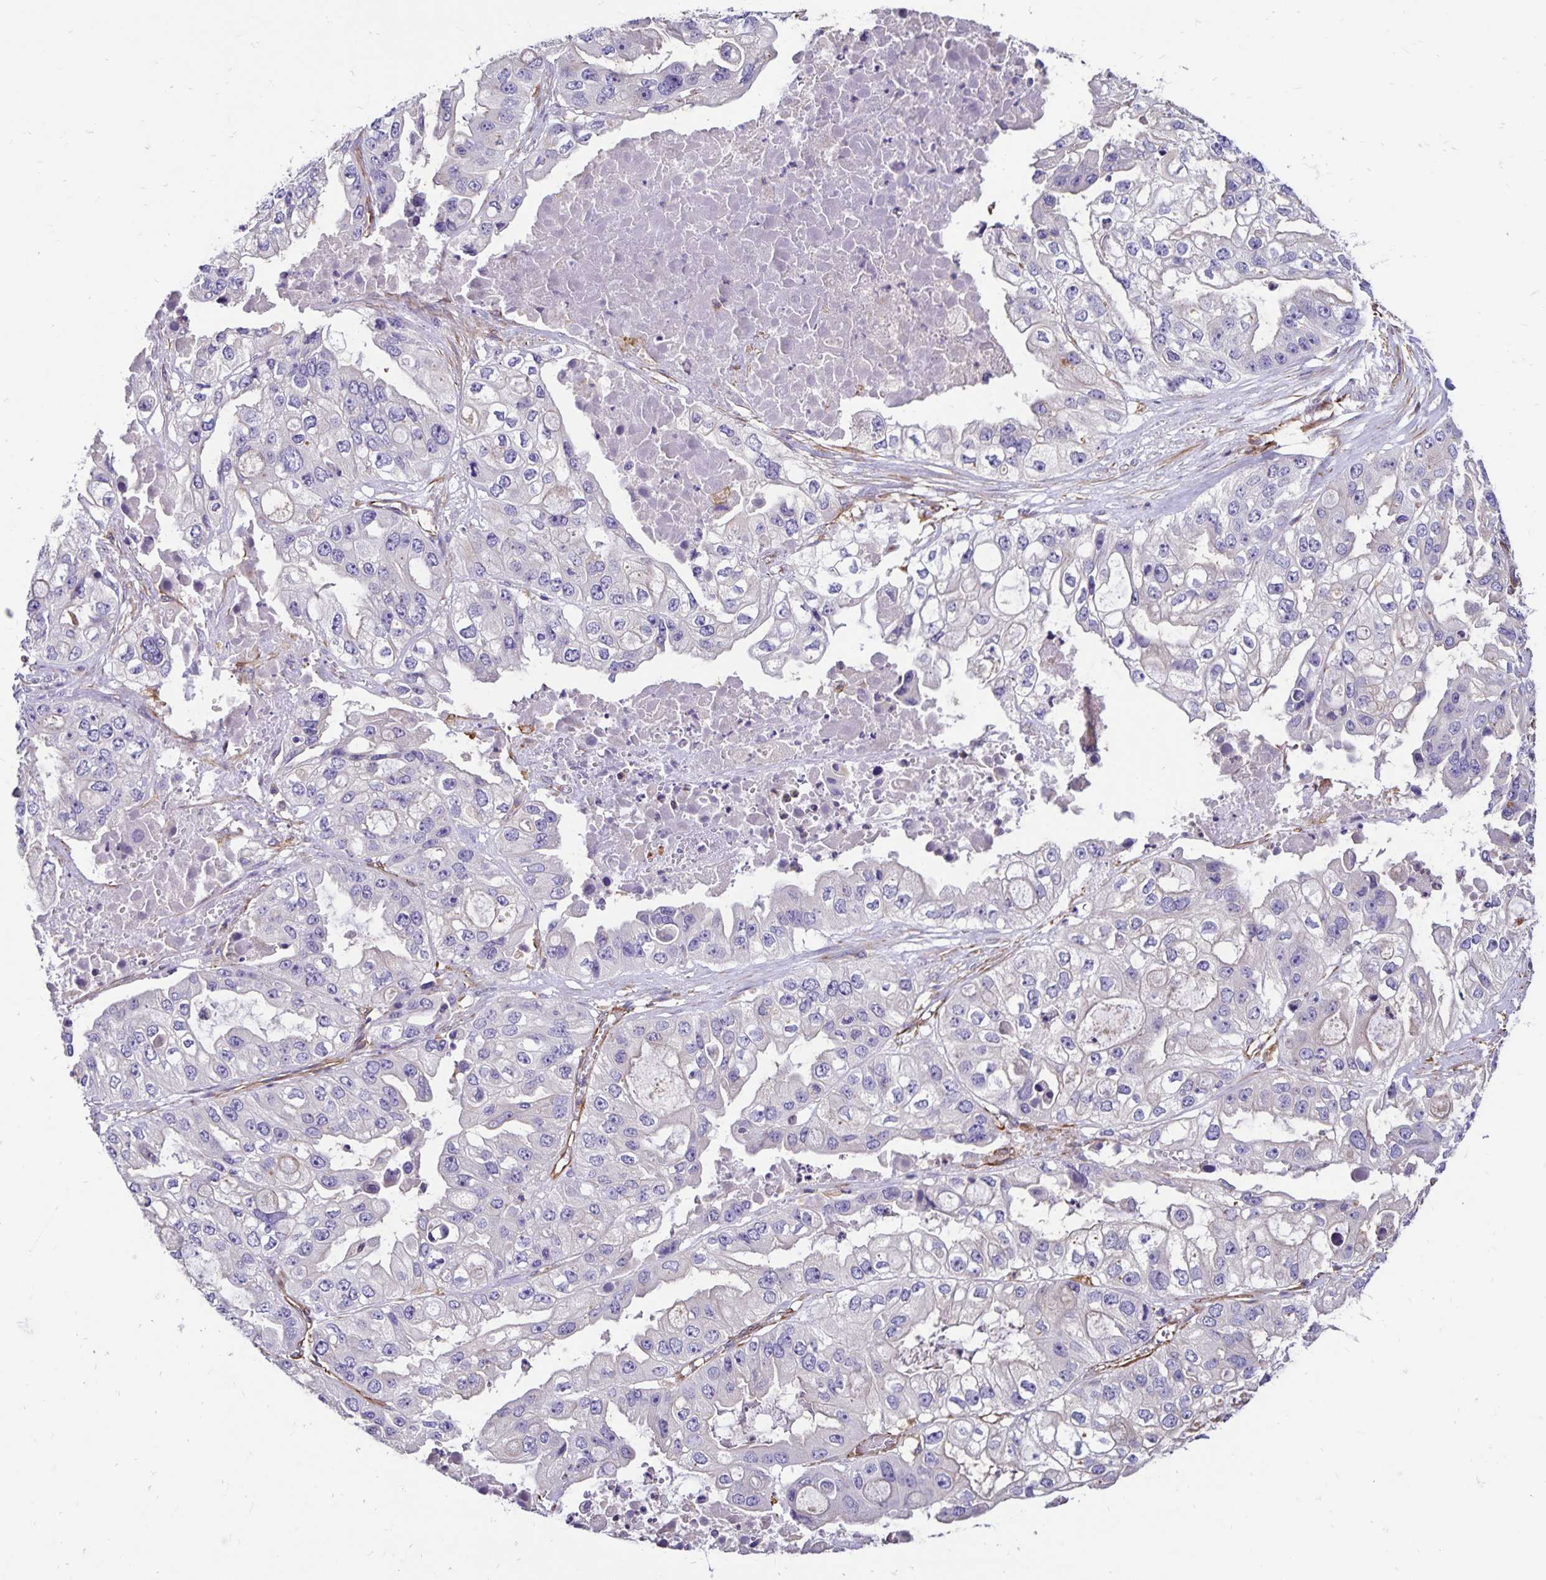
{"staining": {"intensity": "negative", "quantity": "none", "location": "none"}, "tissue": "ovarian cancer", "cell_type": "Tumor cells", "image_type": "cancer", "snomed": [{"axis": "morphology", "description": "Cystadenocarcinoma, serous, NOS"}, {"axis": "topography", "description": "Ovary"}], "caption": "Ovarian cancer (serous cystadenocarcinoma) was stained to show a protein in brown. There is no significant staining in tumor cells.", "gene": "TRPV6", "patient": {"sex": "female", "age": 56}}